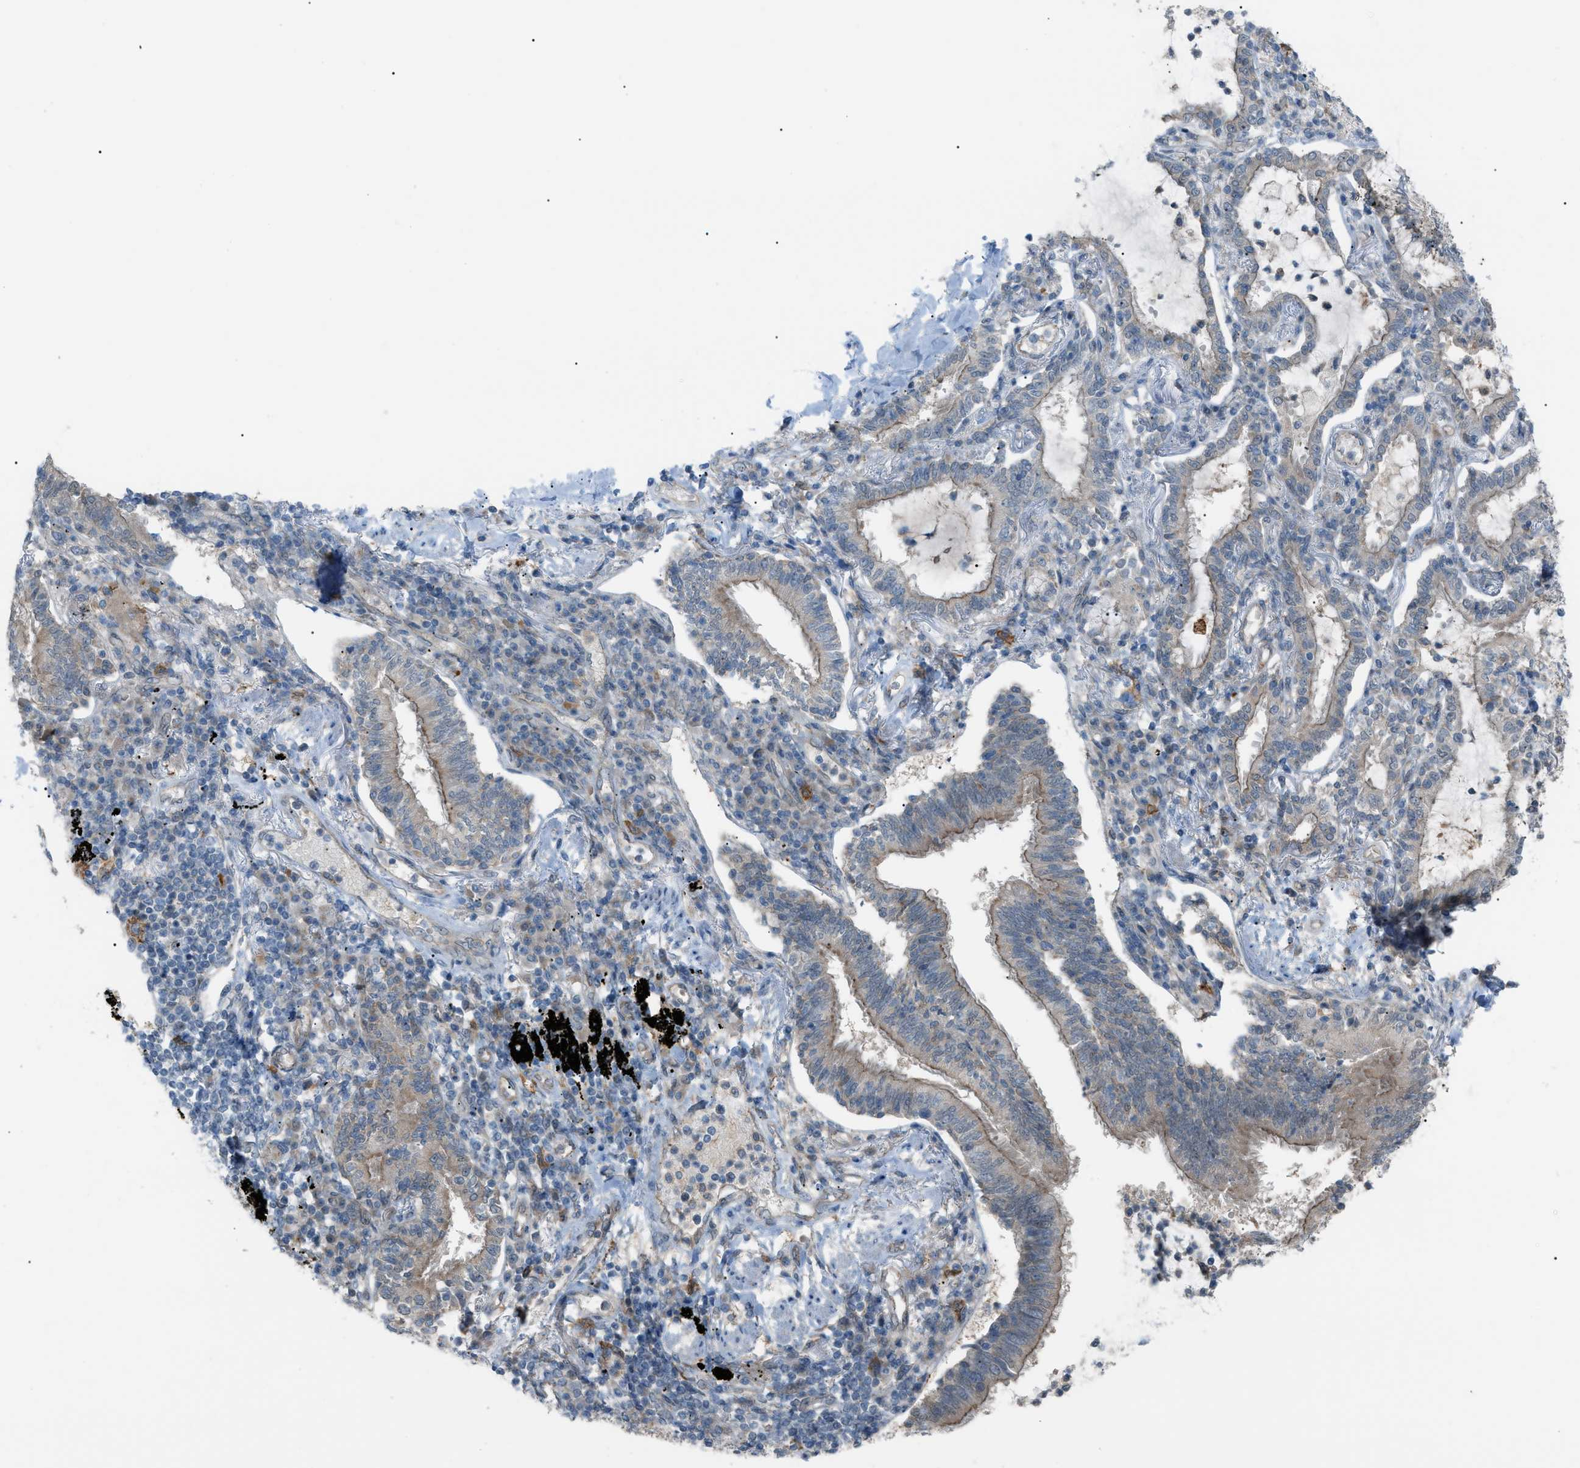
{"staining": {"intensity": "moderate", "quantity": "25%-75%", "location": "cytoplasmic/membranous"}, "tissue": "lung cancer", "cell_type": "Tumor cells", "image_type": "cancer", "snomed": [{"axis": "morphology", "description": "Normal tissue, NOS"}, {"axis": "morphology", "description": "Adenocarcinoma, NOS"}, {"axis": "topography", "description": "Bronchus"}, {"axis": "topography", "description": "Lung"}], "caption": "Human lung cancer stained with a protein marker exhibits moderate staining in tumor cells.", "gene": "LPIN2", "patient": {"sex": "female", "age": 70}}